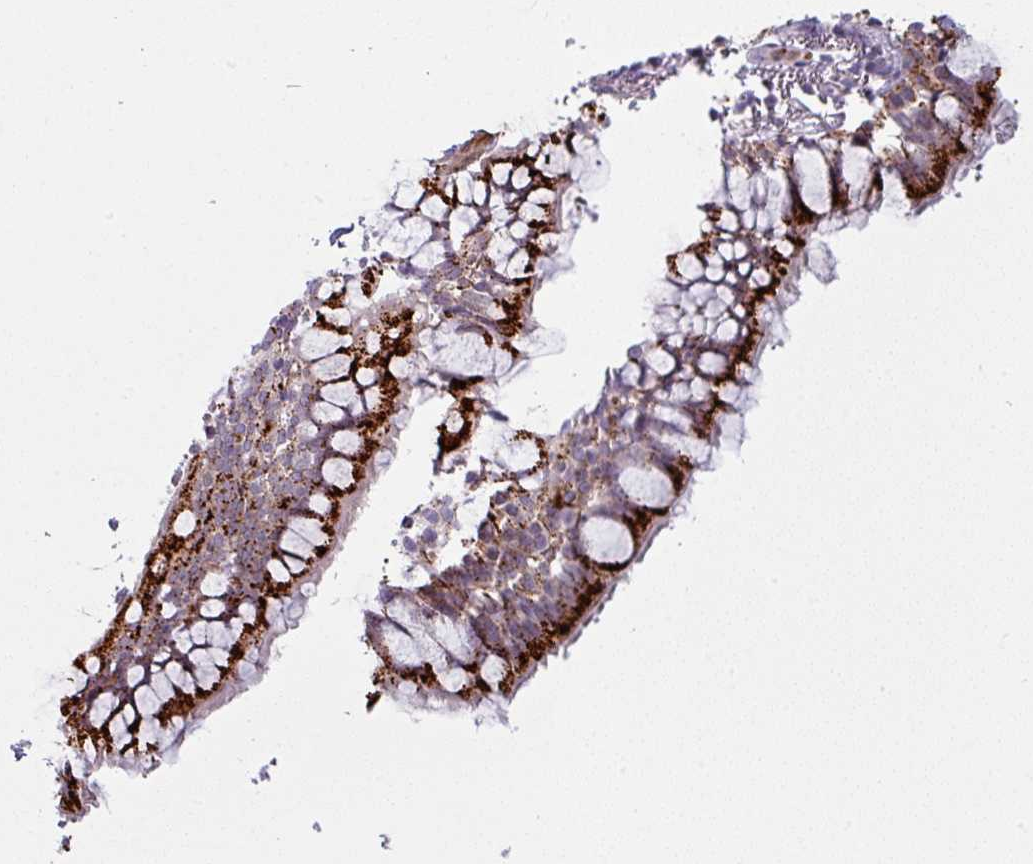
{"staining": {"intensity": "strong", "quantity": ">75%", "location": "cytoplasmic/membranous"}, "tissue": "bronchus", "cell_type": "Respiratory epithelial cells", "image_type": "normal", "snomed": [{"axis": "morphology", "description": "Normal tissue, NOS"}, {"axis": "topography", "description": "Bronchus"}], "caption": "This is an image of IHC staining of normal bronchus, which shows strong expression in the cytoplasmic/membranous of respiratory epithelial cells.", "gene": "MAP7D2", "patient": {"sex": "male", "age": 70}}